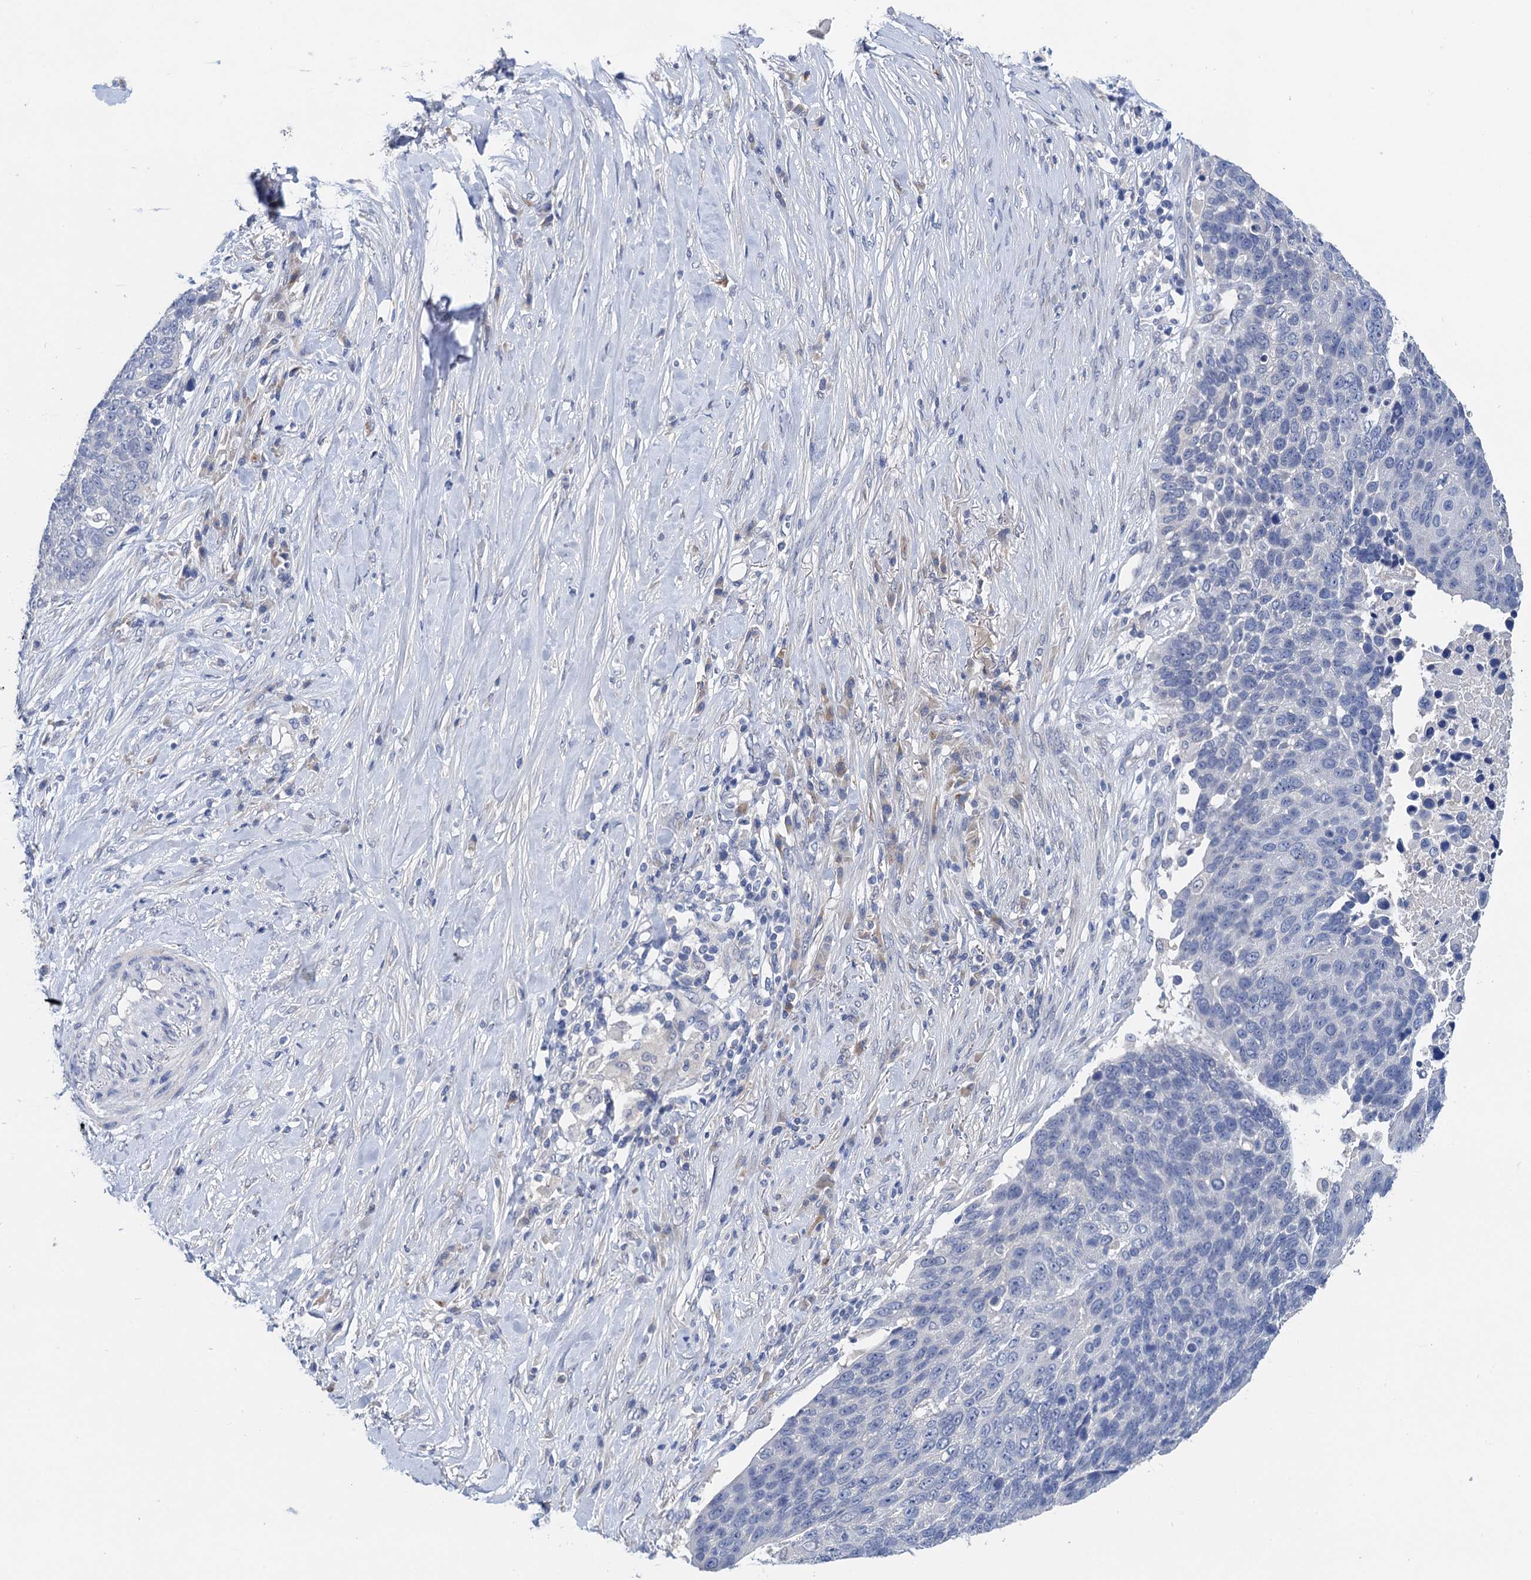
{"staining": {"intensity": "negative", "quantity": "none", "location": "none"}, "tissue": "lung cancer", "cell_type": "Tumor cells", "image_type": "cancer", "snomed": [{"axis": "morphology", "description": "Normal tissue, NOS"}, {"axis": "morphology", "description": "Squamous cell carcinoma, NOS"}, {"axis": "topography", "description": "Lymph node"}, {"axis": "topography", "description": "Lung"}], "caption": "A photomicrograph of lung cancer (squamous cell carcinoma) stained for a protein reveals no brown staining in tumor cells. The staining is performed using DAB (3,3'-diaminobenzidine) brown chromogen with nuclei counter-stained in using hematoxylin.", "gene": "TMEM39B", "patient": {"sex": "male", "age": 66}}